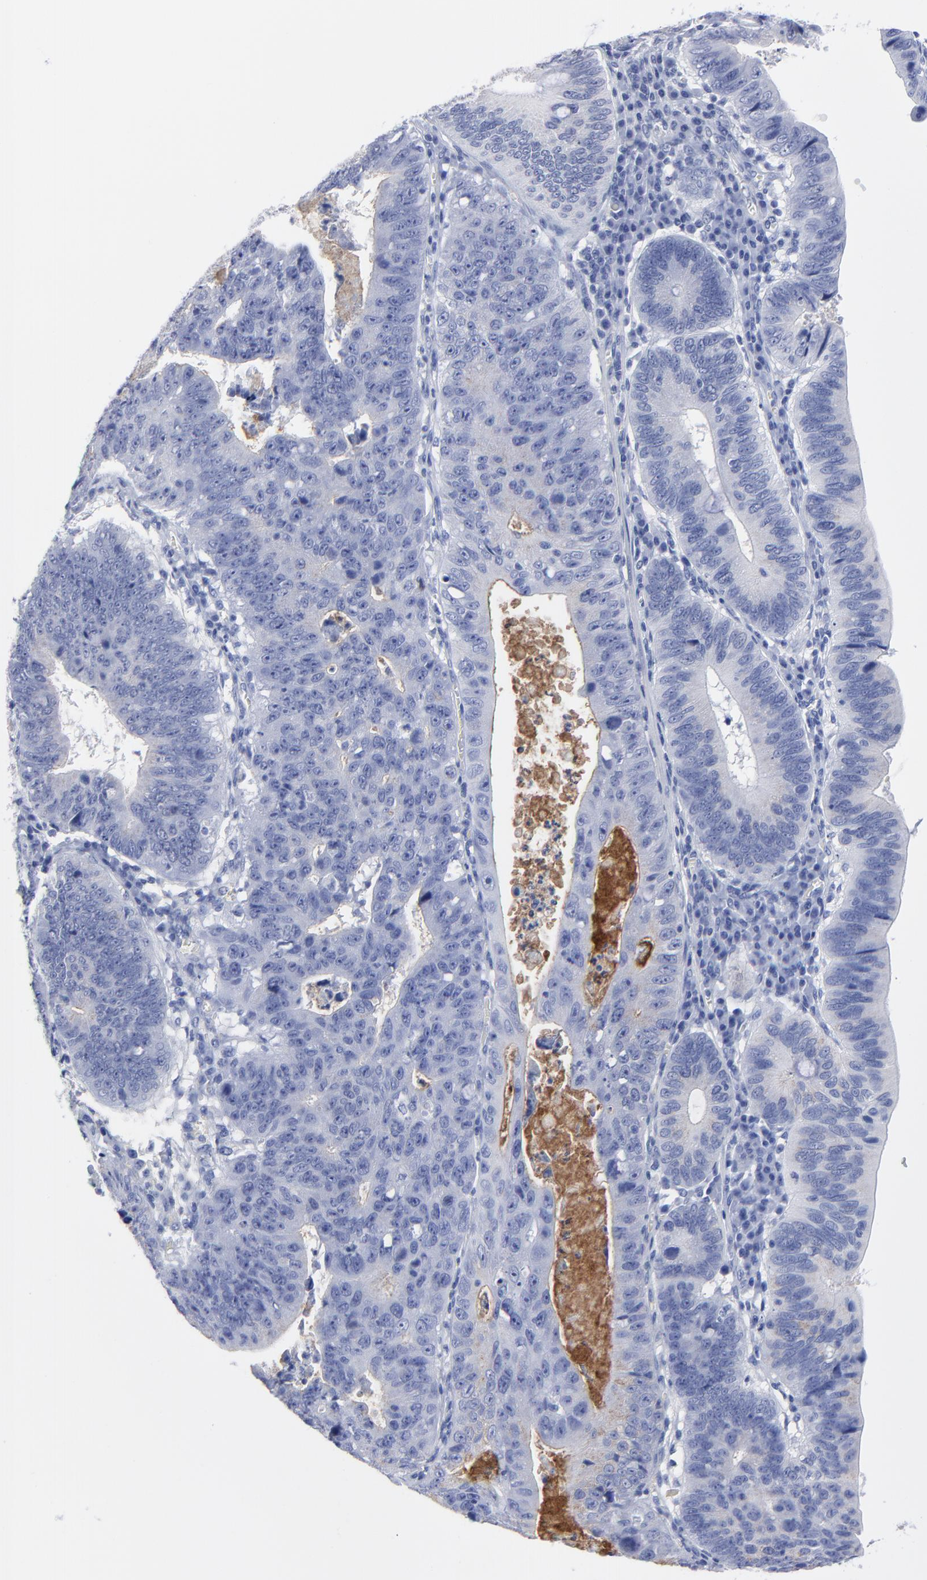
{"staining": {"intensity": "negative", "quantity": "none", "location": "none"}, "tissue": "stomach cancer", "cell_type": "Tumor cells", "image_type": "cancer", "snomed": [{"axis": "morphology", "description": "Adenocarcinoma, NOS"}, {"axis": "topography", "description": "Stomach"}], "caption": "Photomicrograph shows no significant protein expression in tumor cells of stomach cancer (adenocarcinoma).", "gene": "CNTN3", "patient": {"sex": "male", "age": 59}}